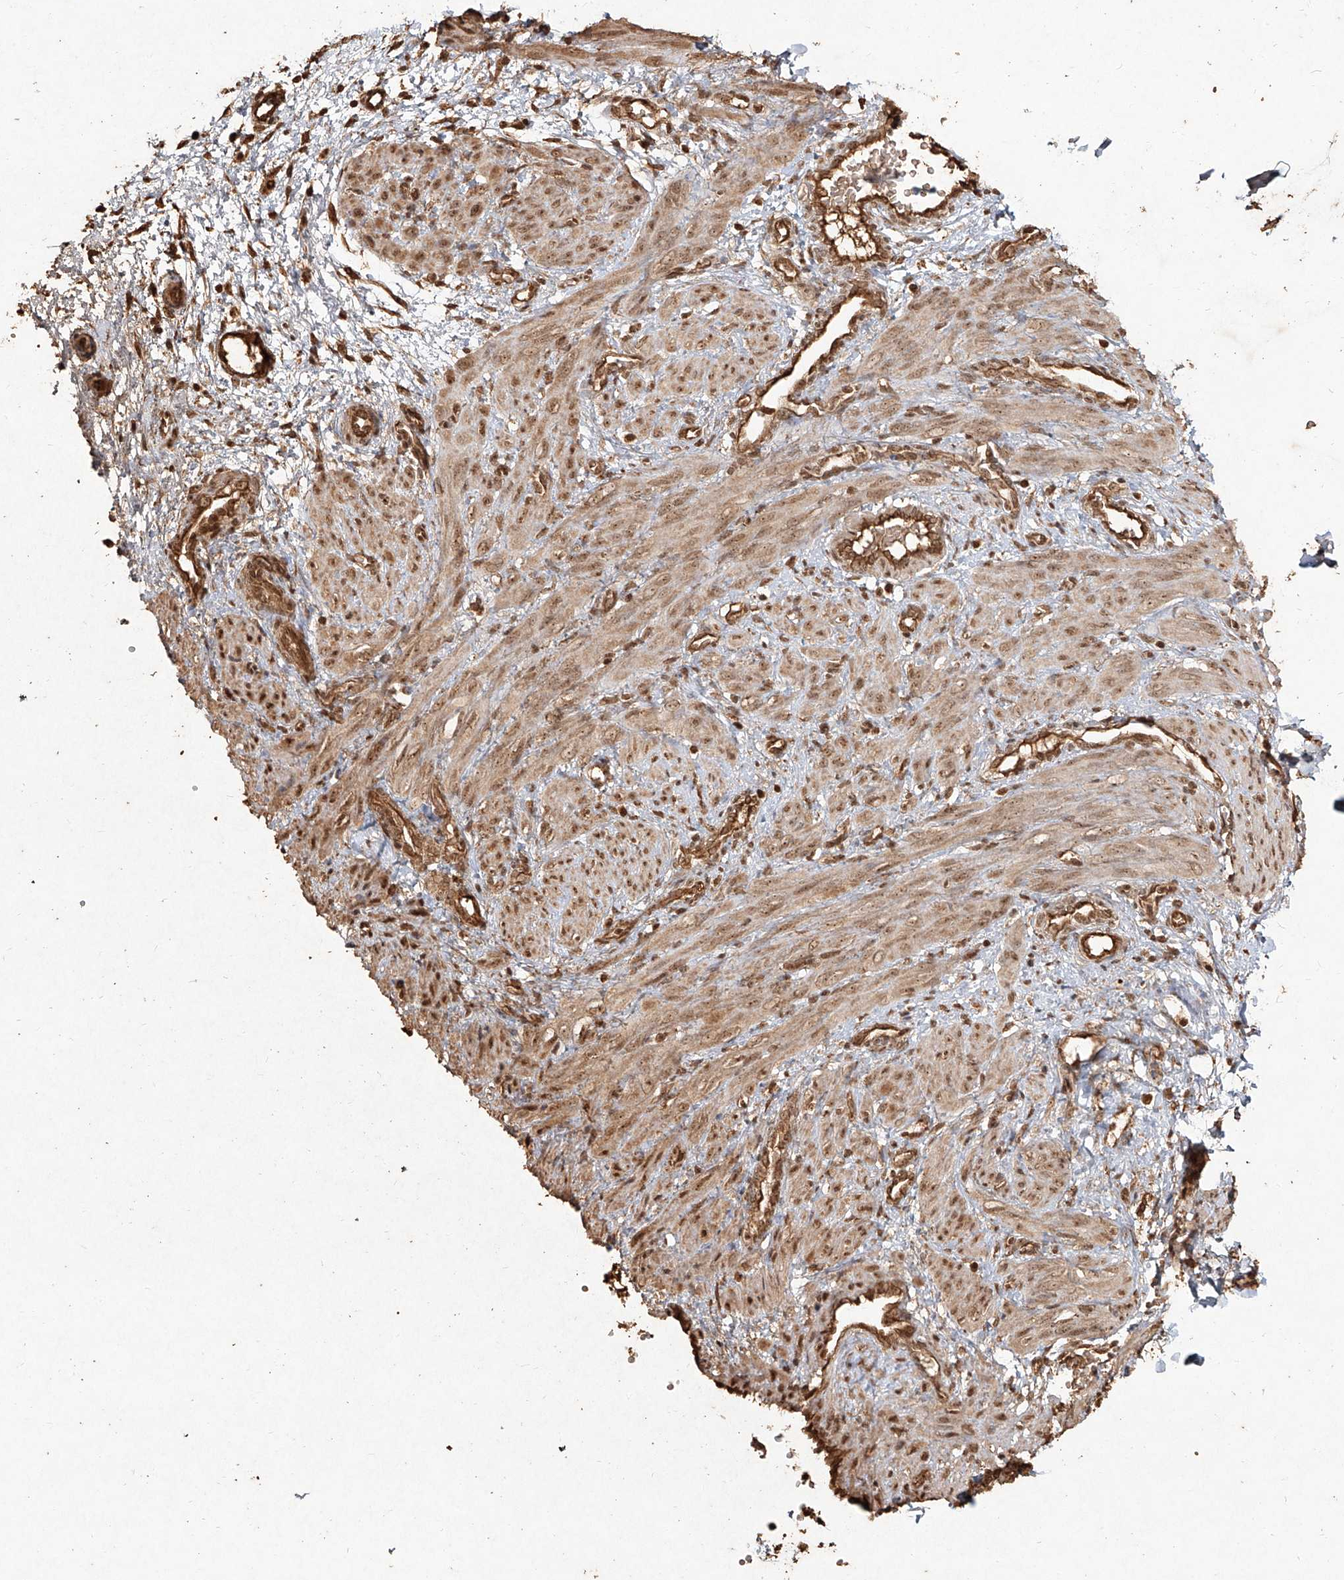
{"staining": {"intensity": "moderate", "quantity": ">75%", "location": "cytoplasmic/membranous,nuclear"}, "tissue": "smooth muscle", "cell_type": "Smooth muscle cells", "image_type": "normal", "snomed": [{"axis": "morphology", "description": "Normal tissue, NOS"}, {"axis": "topography", "description": "Endometrium"}], "caption": "Immunohistochemical staining of benign smooth muscle exhibits >75% levels of moderate cytoplasmic/membranous,nuclear protein staining in approximately >75% of smooth muscle cells. The protein of interest is stained brown, and the nuclei are stained in blue (DAB IHC with brightfield microscopy, high magnification).", "gene": "UBE2K", "patient": {"sex": "female", "age": 33}}